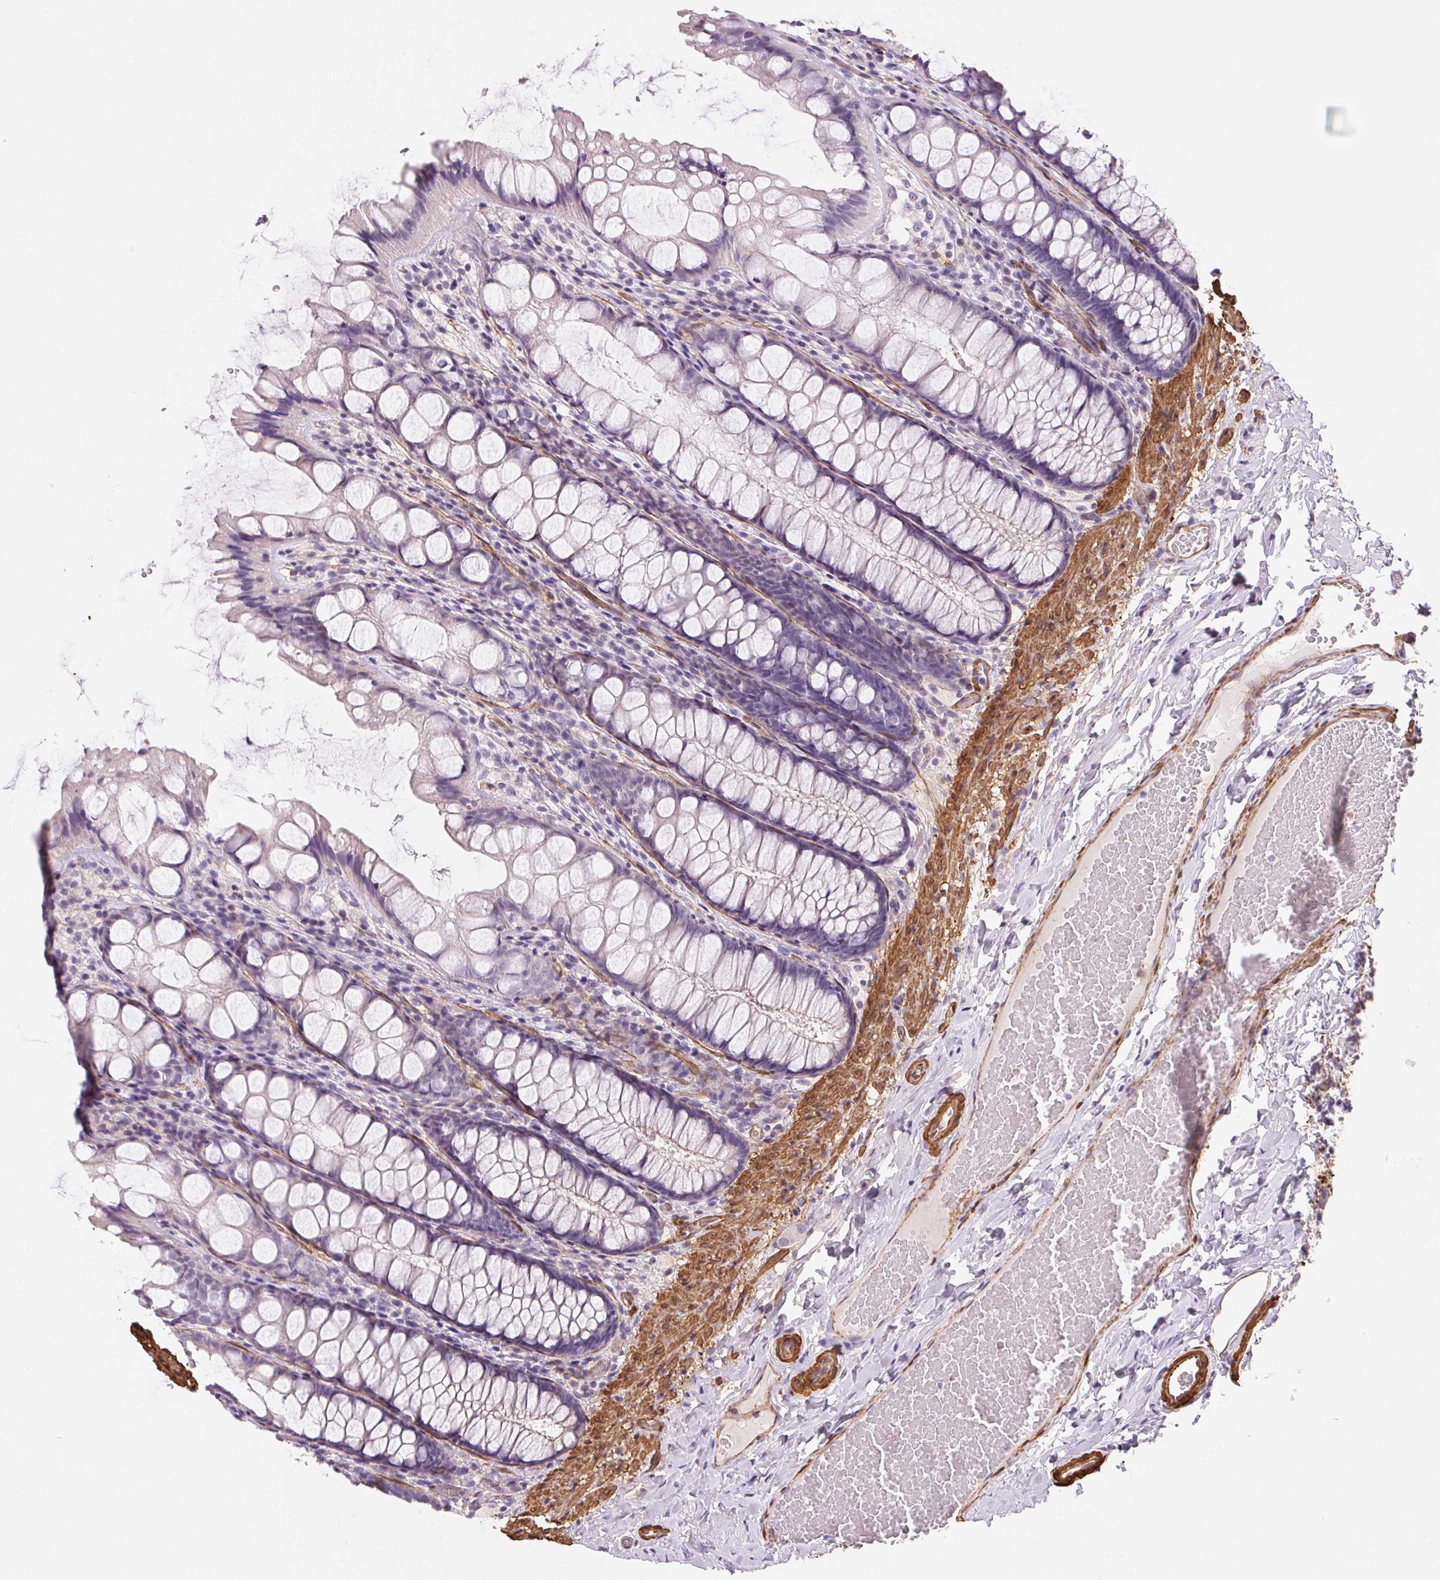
{"staining": {"intensity": "moderate", "quantity": "25%-75%", "location": "cytoplasmic/membranous"}, "tissue": "colon", "cell_type": "Endothelial cells", "image_type": "normal", "snomed": [{"axis": "morphology", "description": "Normal tissue, NOS"}, {"axis": "topography", "description": "Colon"}], "caption": "High-power microscopy captured an IHC micrograph of benign colon, revealing moderate cytoplasmic/membranous staining in approximately 25%-75% of endothelial cells.", "gene": "GPX8", "patient": {"sex": "male", "age": 47}}